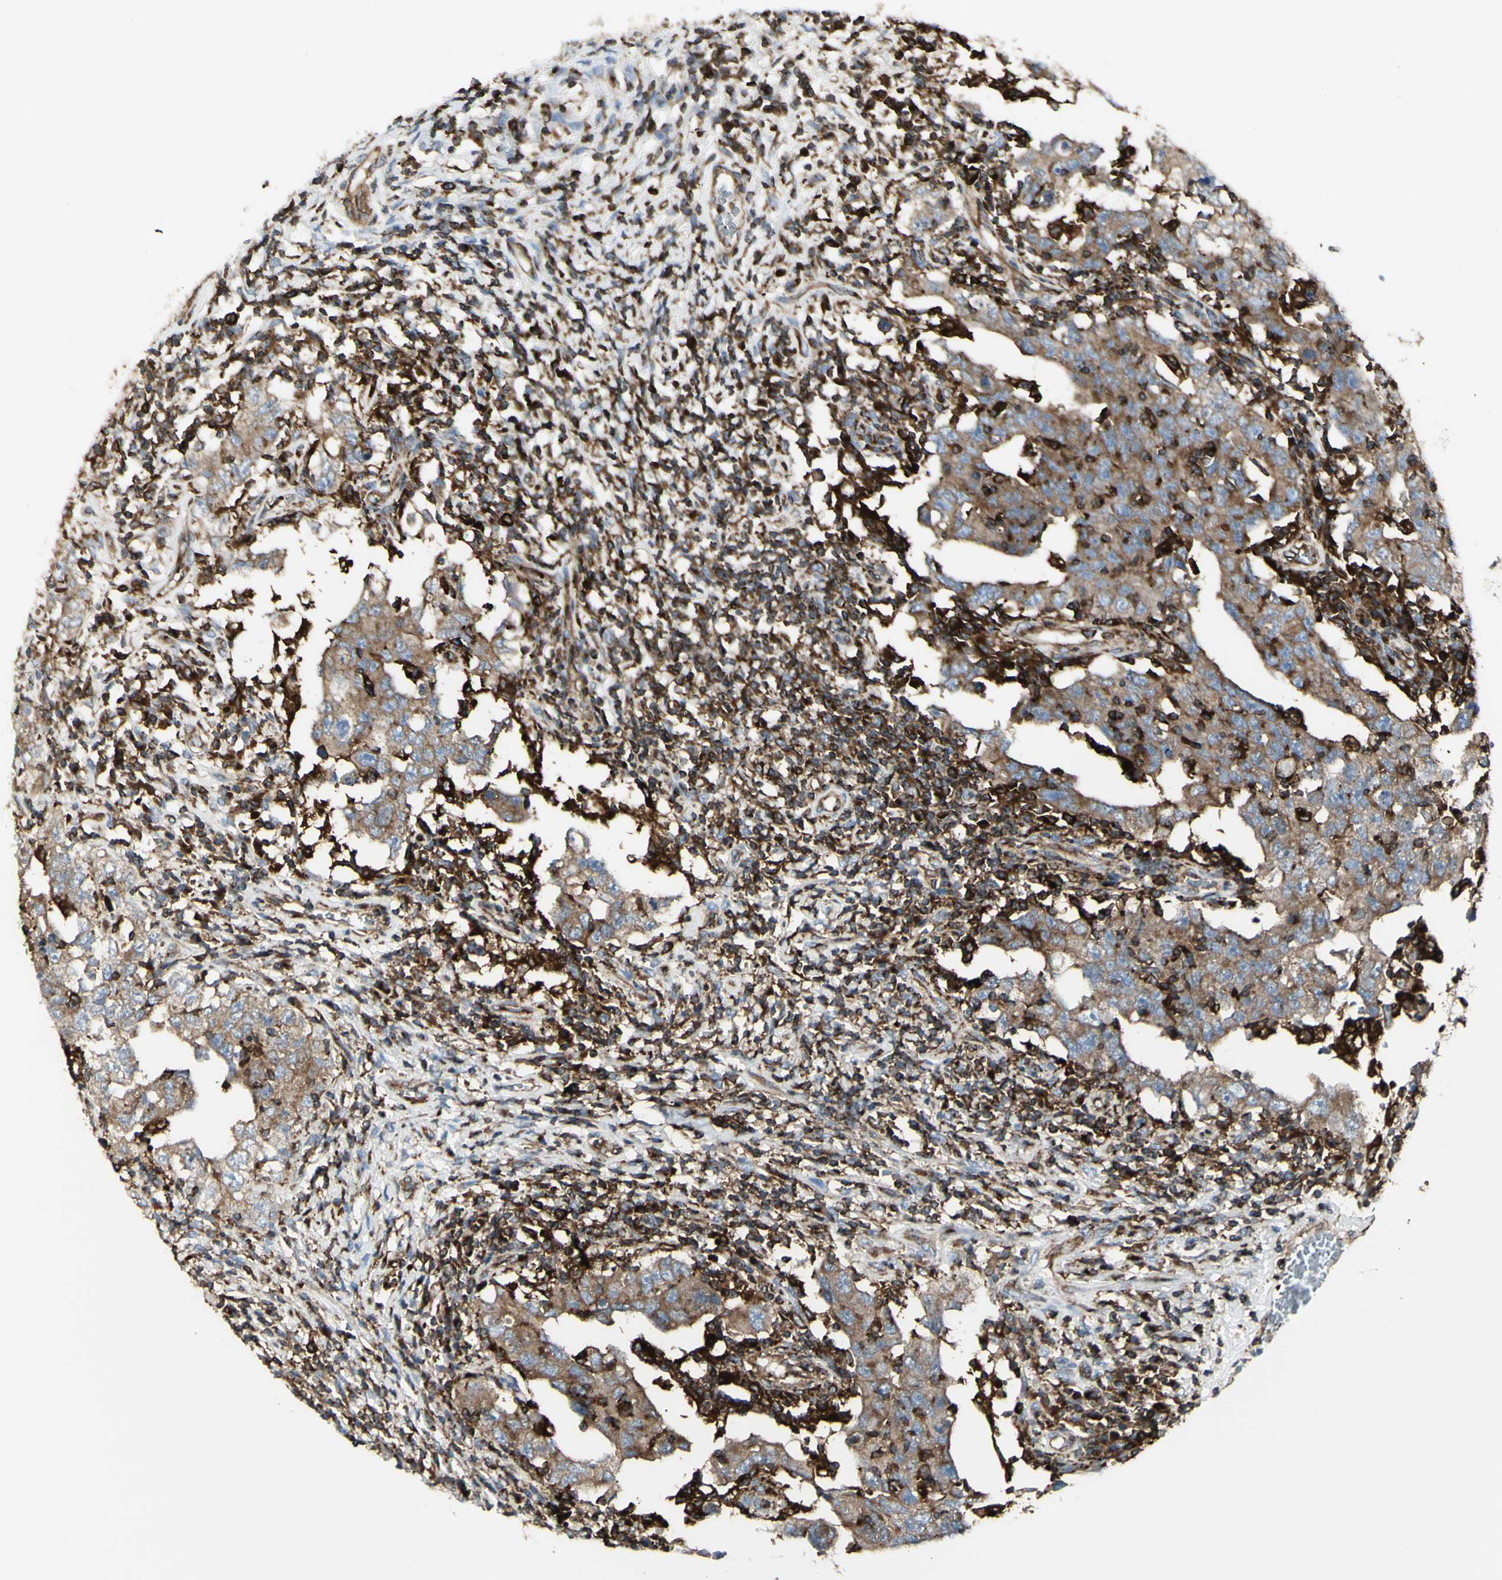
{"staining": {"intensity": "moderate", "quantity": ">75%", "location": "cytoplasmic/membranous"}, "tissue": "testis cancer", "cell_type": "Tumor cells", "image_type": "cancer", "snomed": [{"axis": "morphology", "description": "Carcinoma, Embryonal, NOS"}, {"axis": "topography", "description": "Testis"}], "caption": "Immunohistochemical staining of human testis cancer shows moderate cytoplasmic/membranous protein positivity in approximately >75% of tumor cells.", "gene": "NAPA", "patient": {"sex": "male", "age": 26}}